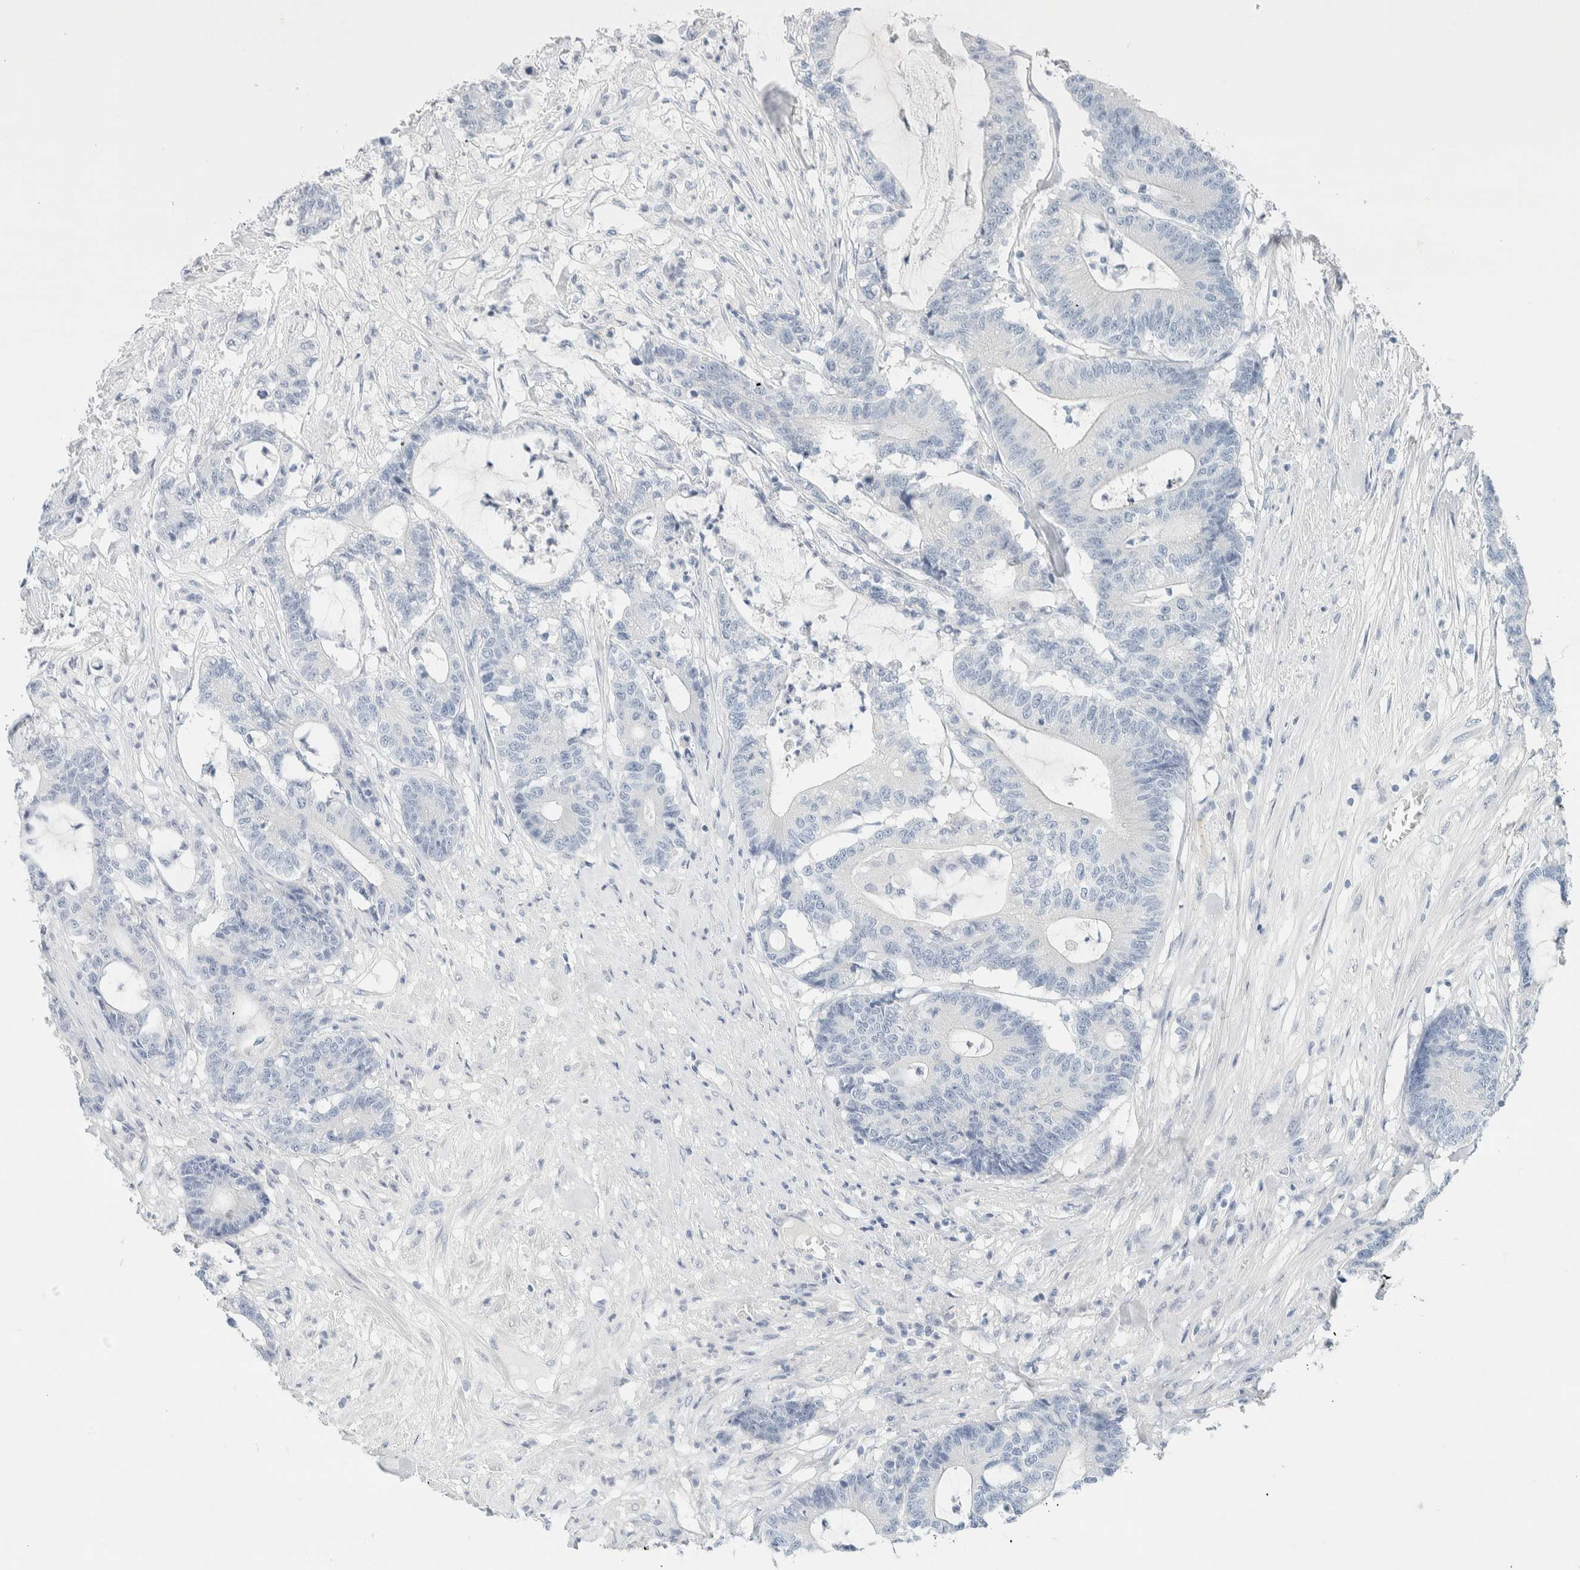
{"staining": {"intensity": "negative", "quantity": "none", "location": "none"}, "tissue": "colorectal cancer", "cell_type": "Tumor cells", "image_type": "cancer", "snomed": [{"axis": "morphology", "description": "Adenocarcinoma, NOS"}, {"axis": "topography", "description": "Colon"}], "caption": "Tumor cells are negative for brown protein staining in colorectal adenocarcinoma.", "gene": "ALOX12B", "patient": {"sex": "female", "age": 84}}